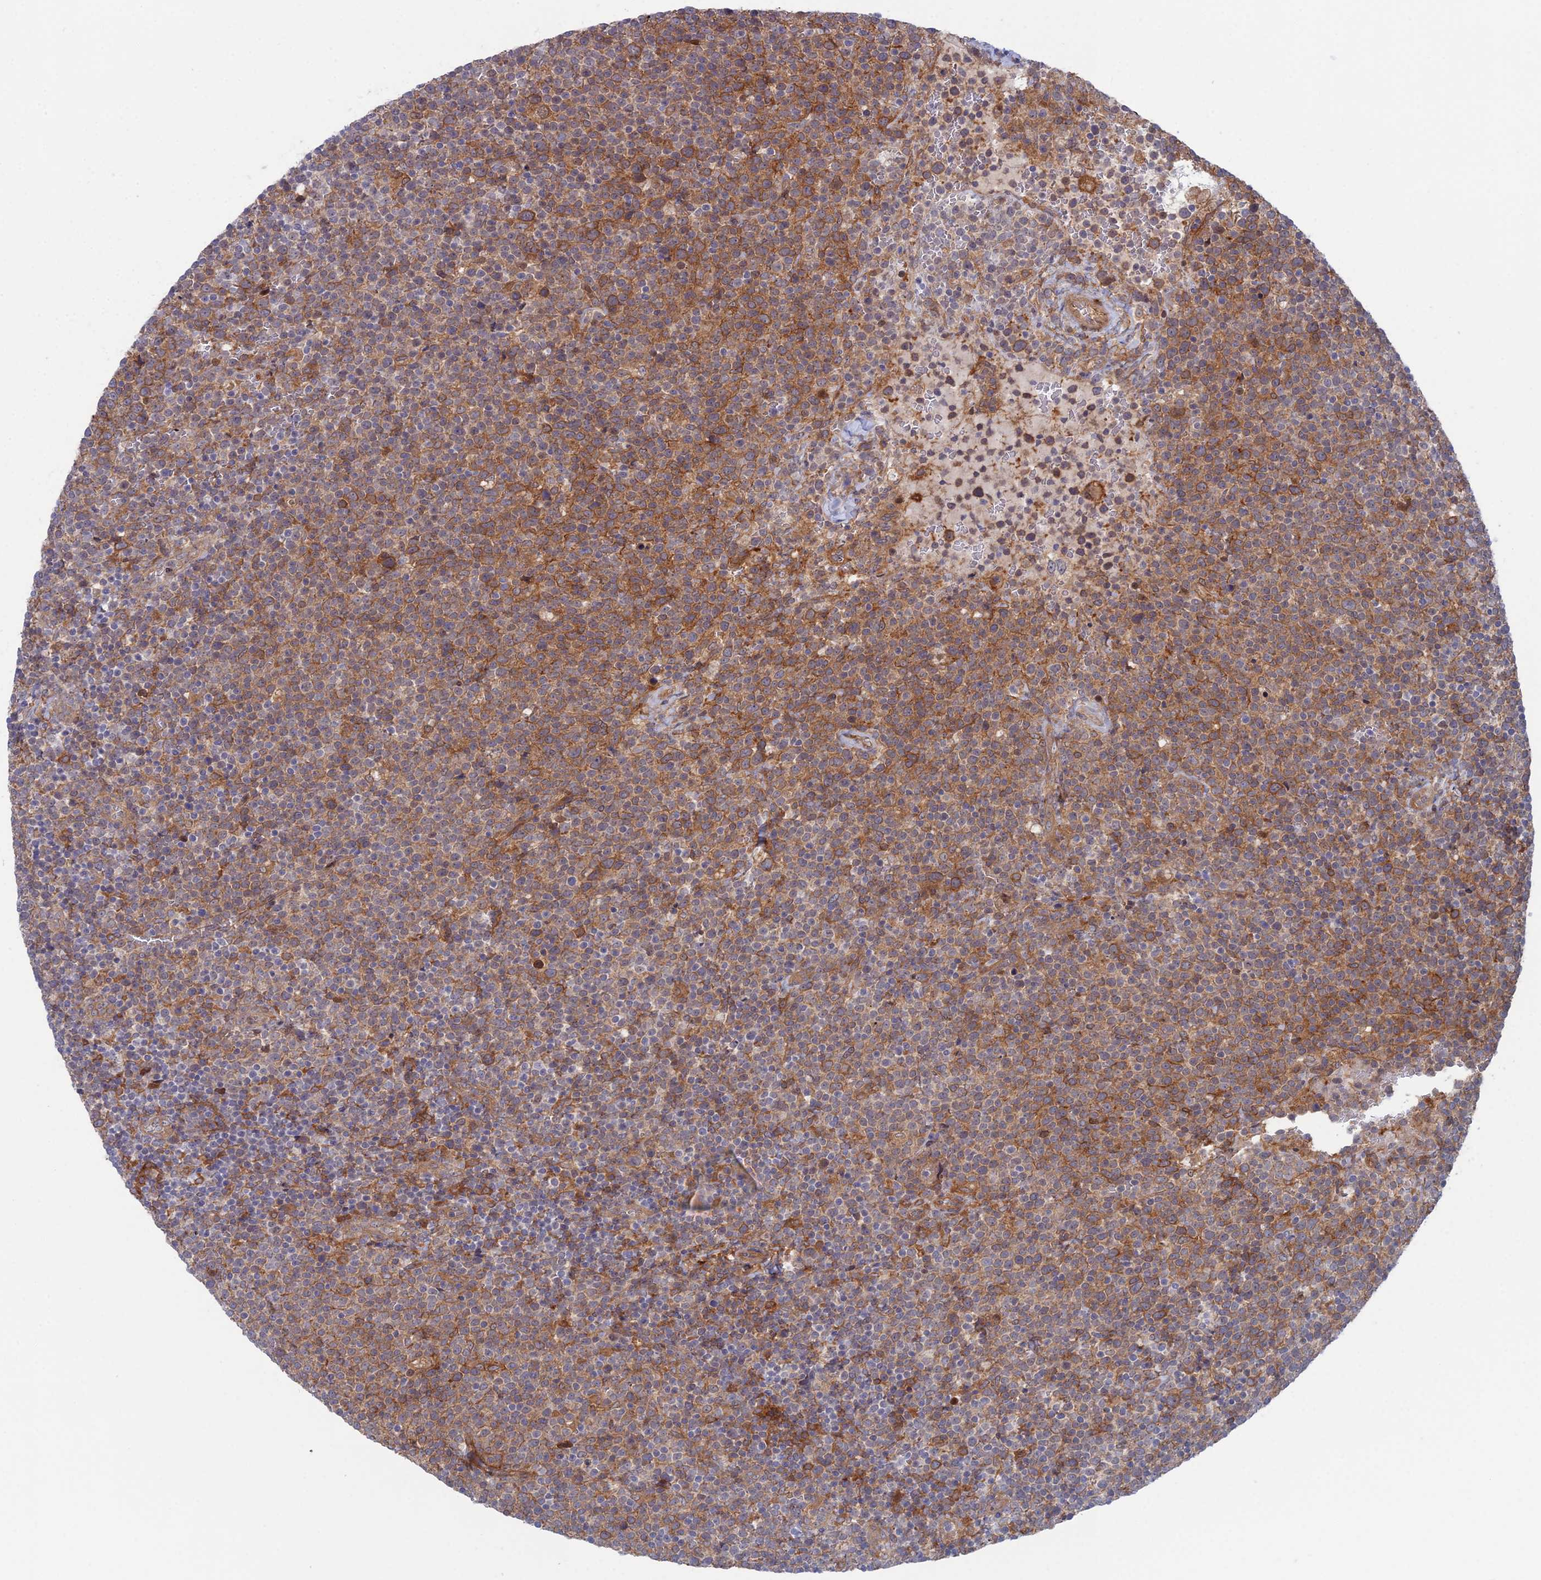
{"staining": {"intensity": "moderate", "quantity": "25%-75%", "location": "cytoplasmic/membranous"}, "tissue": "lymphoma", "cell_type": "Tumor cells", "image_type": "cancer", "snomed": [{"axis": "morphology", "description": "Malignant lymphoma, non-Hodgkin's type, High grade"}, {"axis": "topography", "description": "Lymph node"}], "caption": "IHC of high-grade malignant lymphoma, non-Hodgkin's type exhibits medium levels of moderate cytoplasmic/membranous staining in approximately 25%-75% of tumor cells. (Brightfield microscopy of DAB IHC at high magnification).", "gene": "ABHD1", "patient": {"sex": "male", "age": 61}}